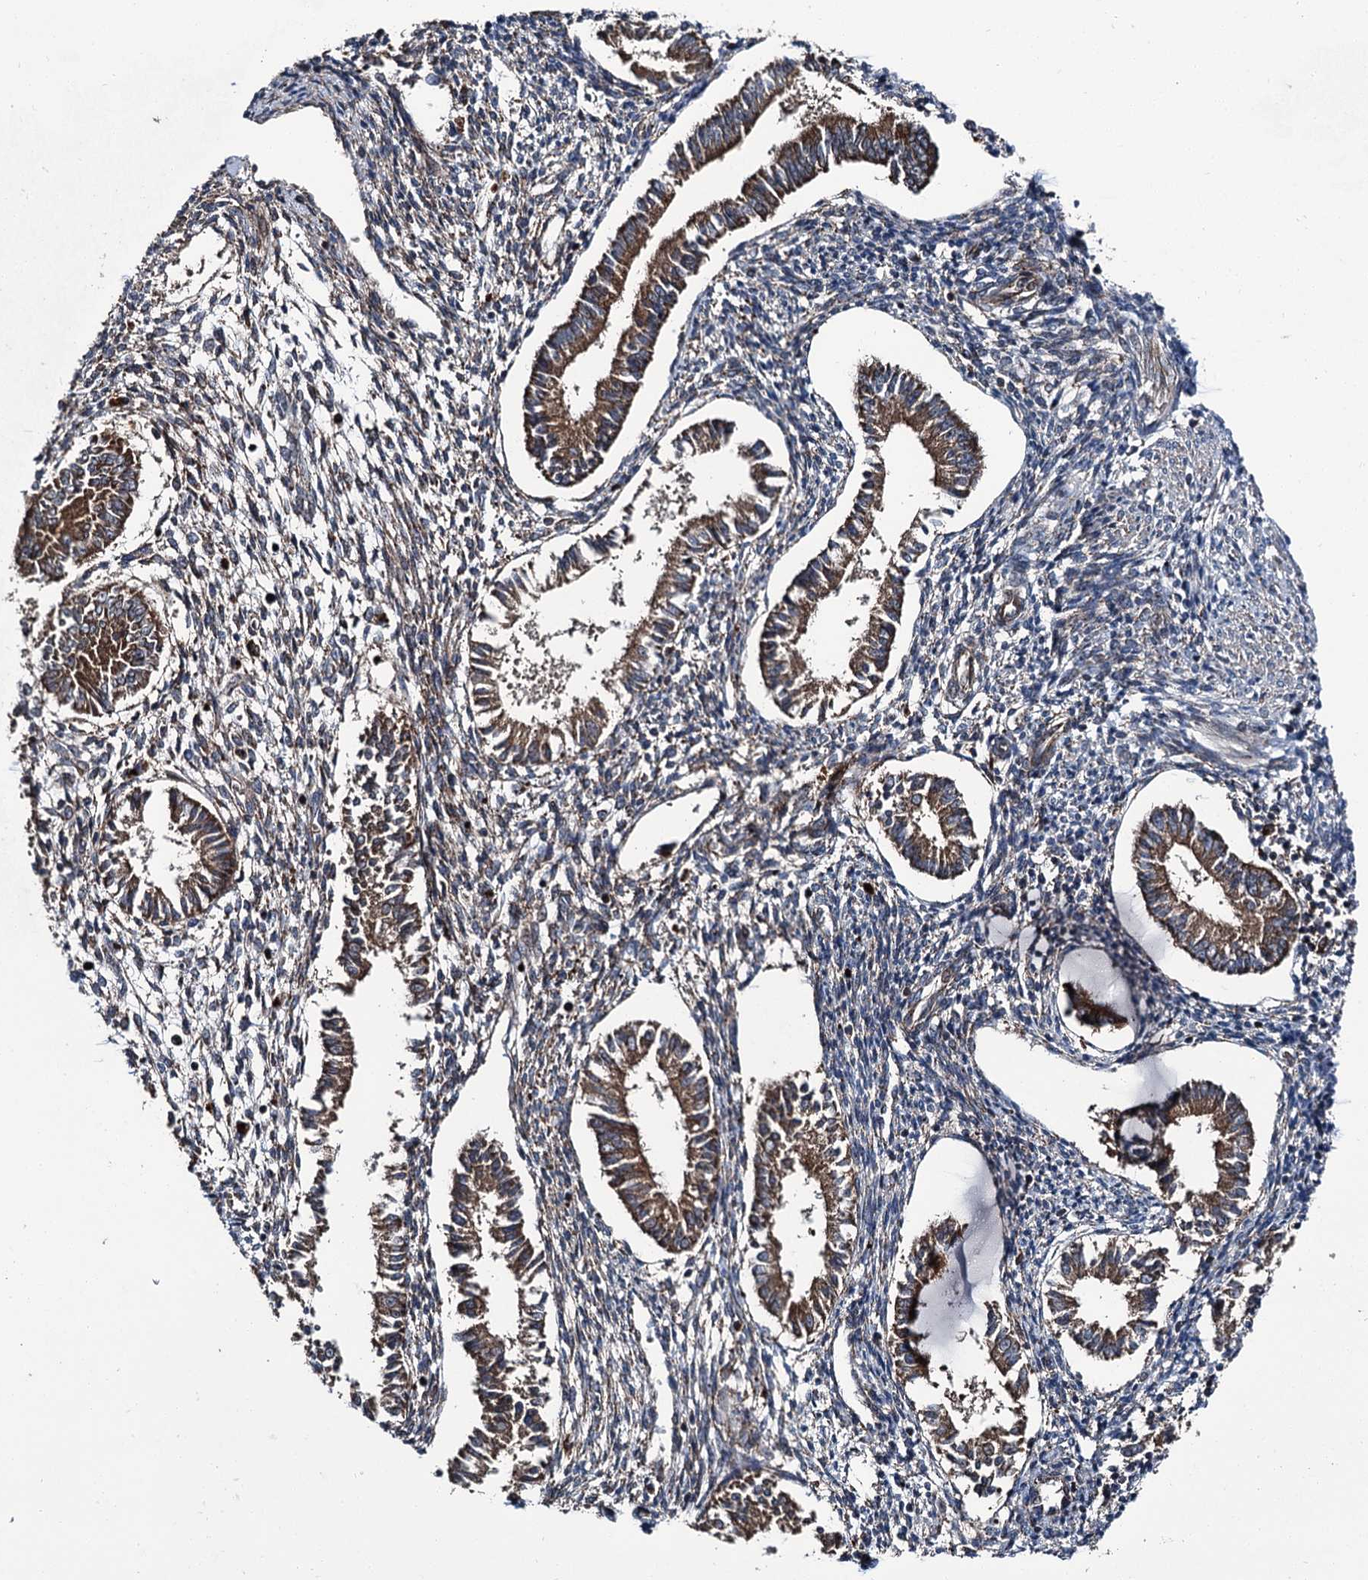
{"staining": {"intensity": "moderate", "quantity": "<25%", "location": "cytoplasmic/membranous"}, "tissue": "endometrium", "cell_type": "Cells in endometrial stroma", "image_type": "normal", "snomed": [{"axis": "morphology", "description": "Normal tissue, NOS"}, {"axis": "topography", "description": "Uterus"}, {"axis": "topography", "description": "Endometrium"}], "caption": "IHC photomicrograph of benign human endometrium stained for a protein (brown), which displays low levels of moderate cytoplasmic/membranous positivity in approximately <25% of cells in endometrial stroma.", "gene": "POLR1D", "patient": {"sex": "female", "age": 48}}